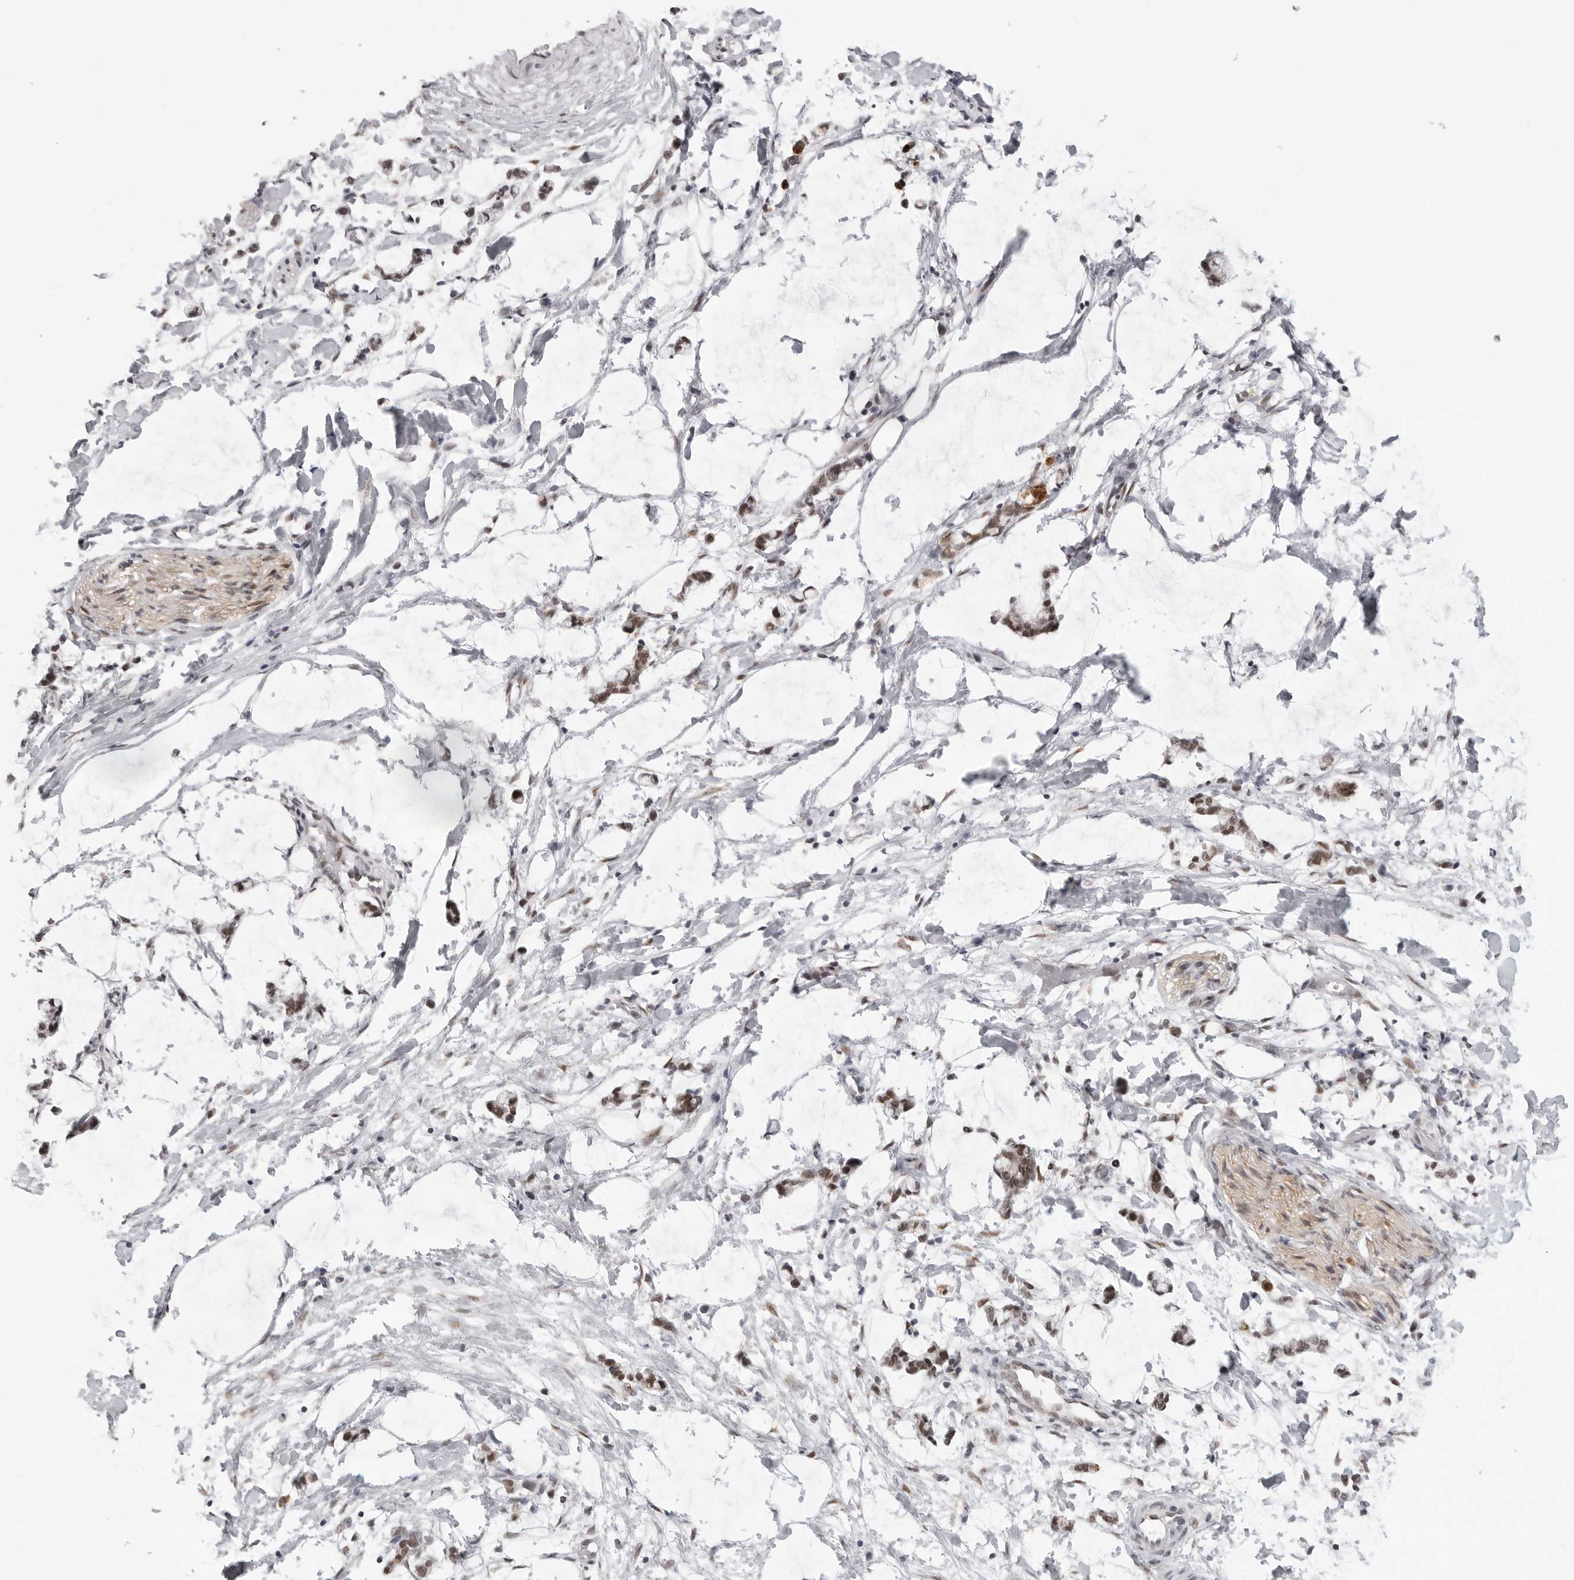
{"staining": {"intensity": "moderate", "quantity": ">75%", "location": "nuclear"}, "tissue": "soft tissue", "cell_type": "Fibroblasts", "image_type": "normal", "snomed": [{"axis": "morphology", "description": "Normal tissue, NOS"}, {"axis": "morphology", "description": "Adenocarcinoma, NOS"}, {"axis": "topography", "description": "Colon"}, {"axis": "topography", "description": "Peripheral nerve tissue"}], "caption": "A photomicrograph of soft tissue stained for a protein exhibits moderate nuclear brown staining in fibroblasts.", "gene": "PRDM10", "patient": {"sex": "male", "age": 14}}